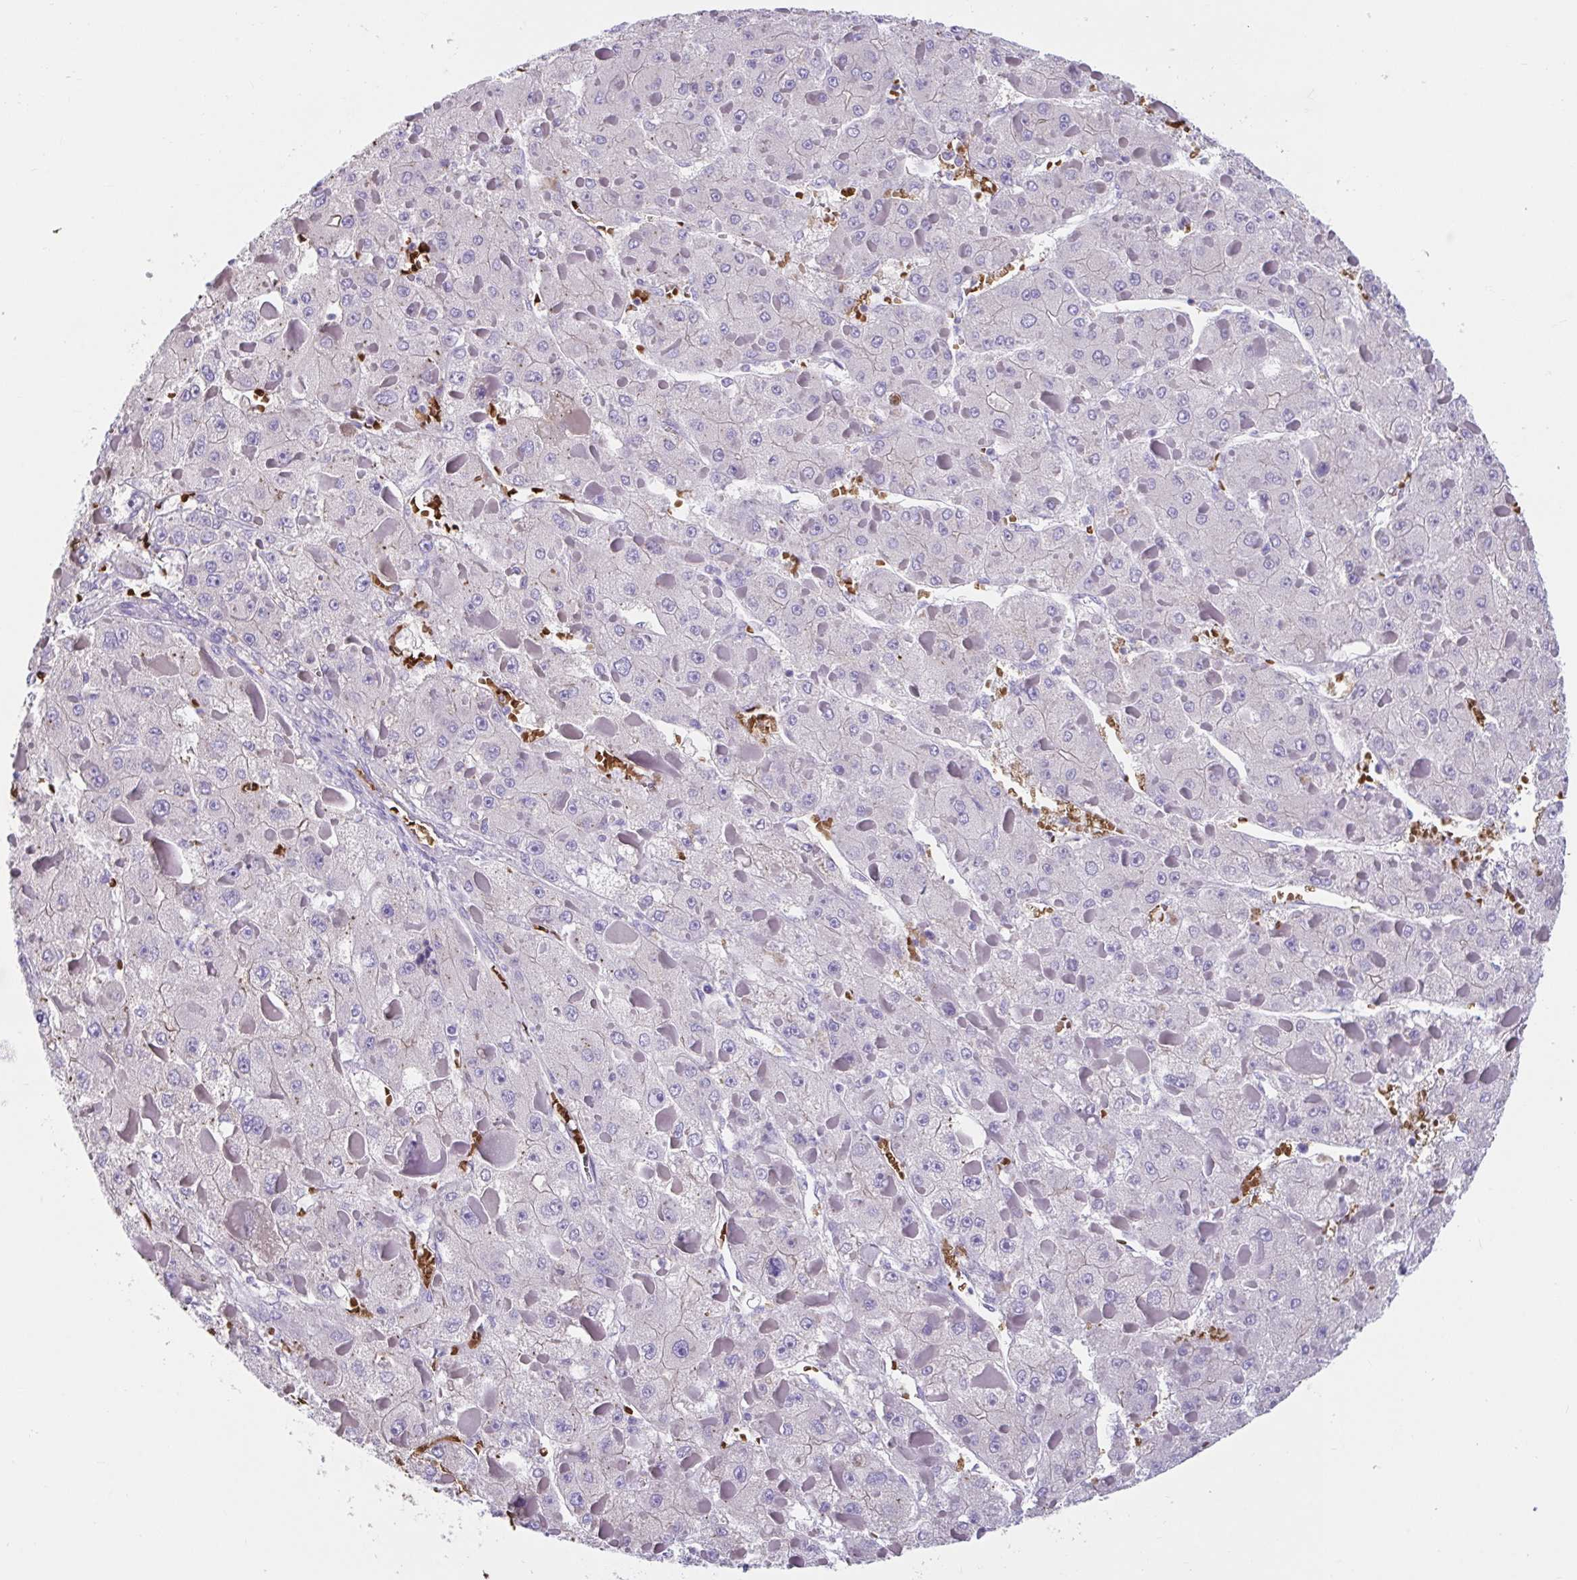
{"staining": {"intensity": "negative", "quantity": "none", "location": "none"}, "tissue": "liver cancer", "cell_type": "Tumor cells", "image_type": "cancer", "snomed": [{"axis": "morphology", "description": "Carcinoma, Hepatocellular, NOS"}, {"axis": "topography", "description": "Liver"}], "caption": "Protein analysis of liver hepatocellular carcinoma shows no significant positivity in tumor cells.", "gene": "TTC30B", "patient": {"sex": "female", "age": 73}}